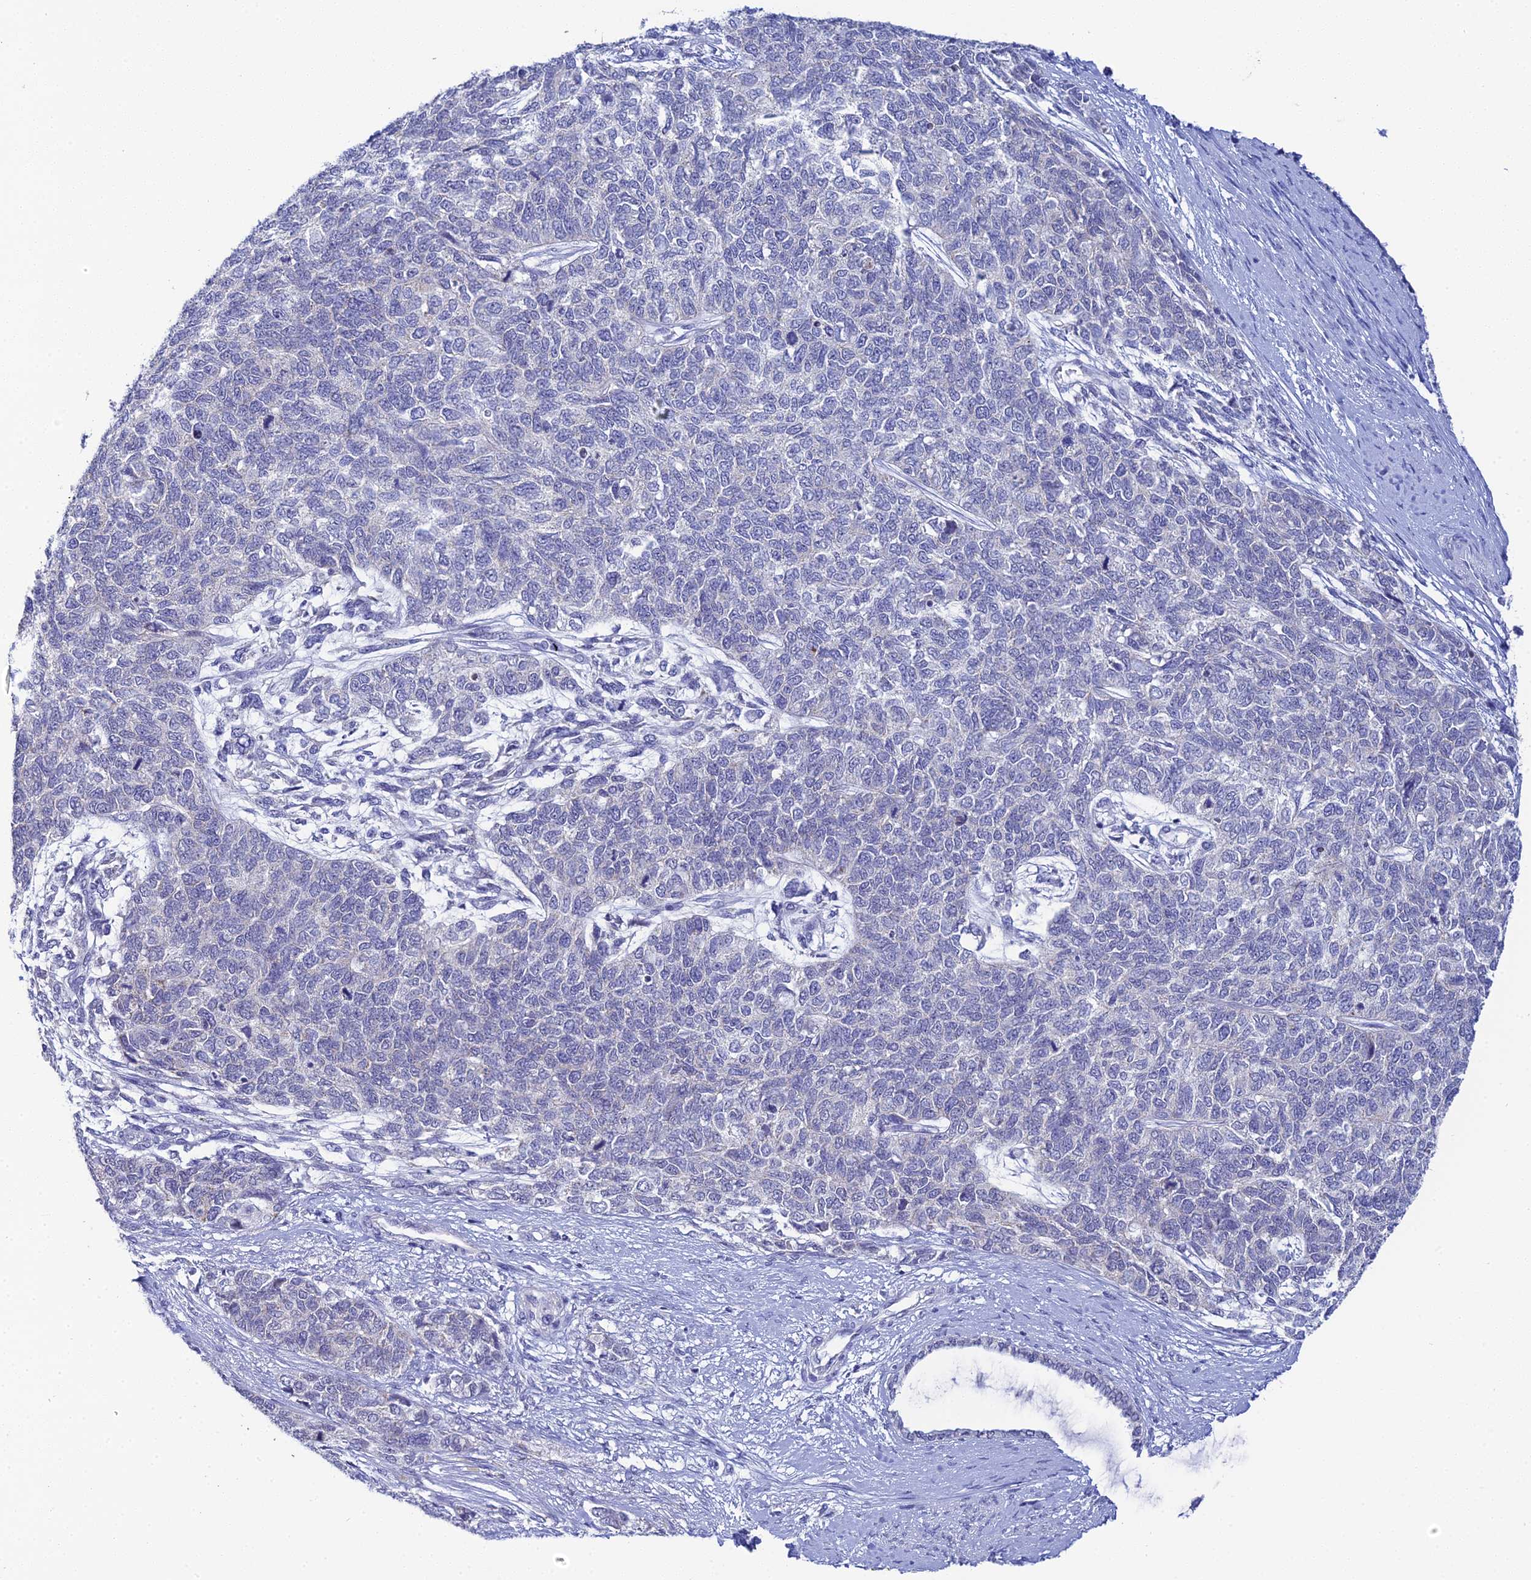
{"staining": {"intensity": "negative", "quantity": "none", "location": "none"}, "tissue": "cervical cancer", "cell_type": "Tumor cells", "image_type": "cancer", "snomed": [{"axis": "morphology", "description": "Squamous cell carcinoma, NOS"}, {"axis": "topography", "description": "Cervix"}], "caption": "Tumor cells are negative for brown protein staining in cervical squamous cell carcinoma. (DAB (3,3'-diaminobenzidine) immunohistochemistry (IHC) with hematoxylin counter stain).", "gene": "PLPP4", "patient": {"sex": "female", "age": 63}}